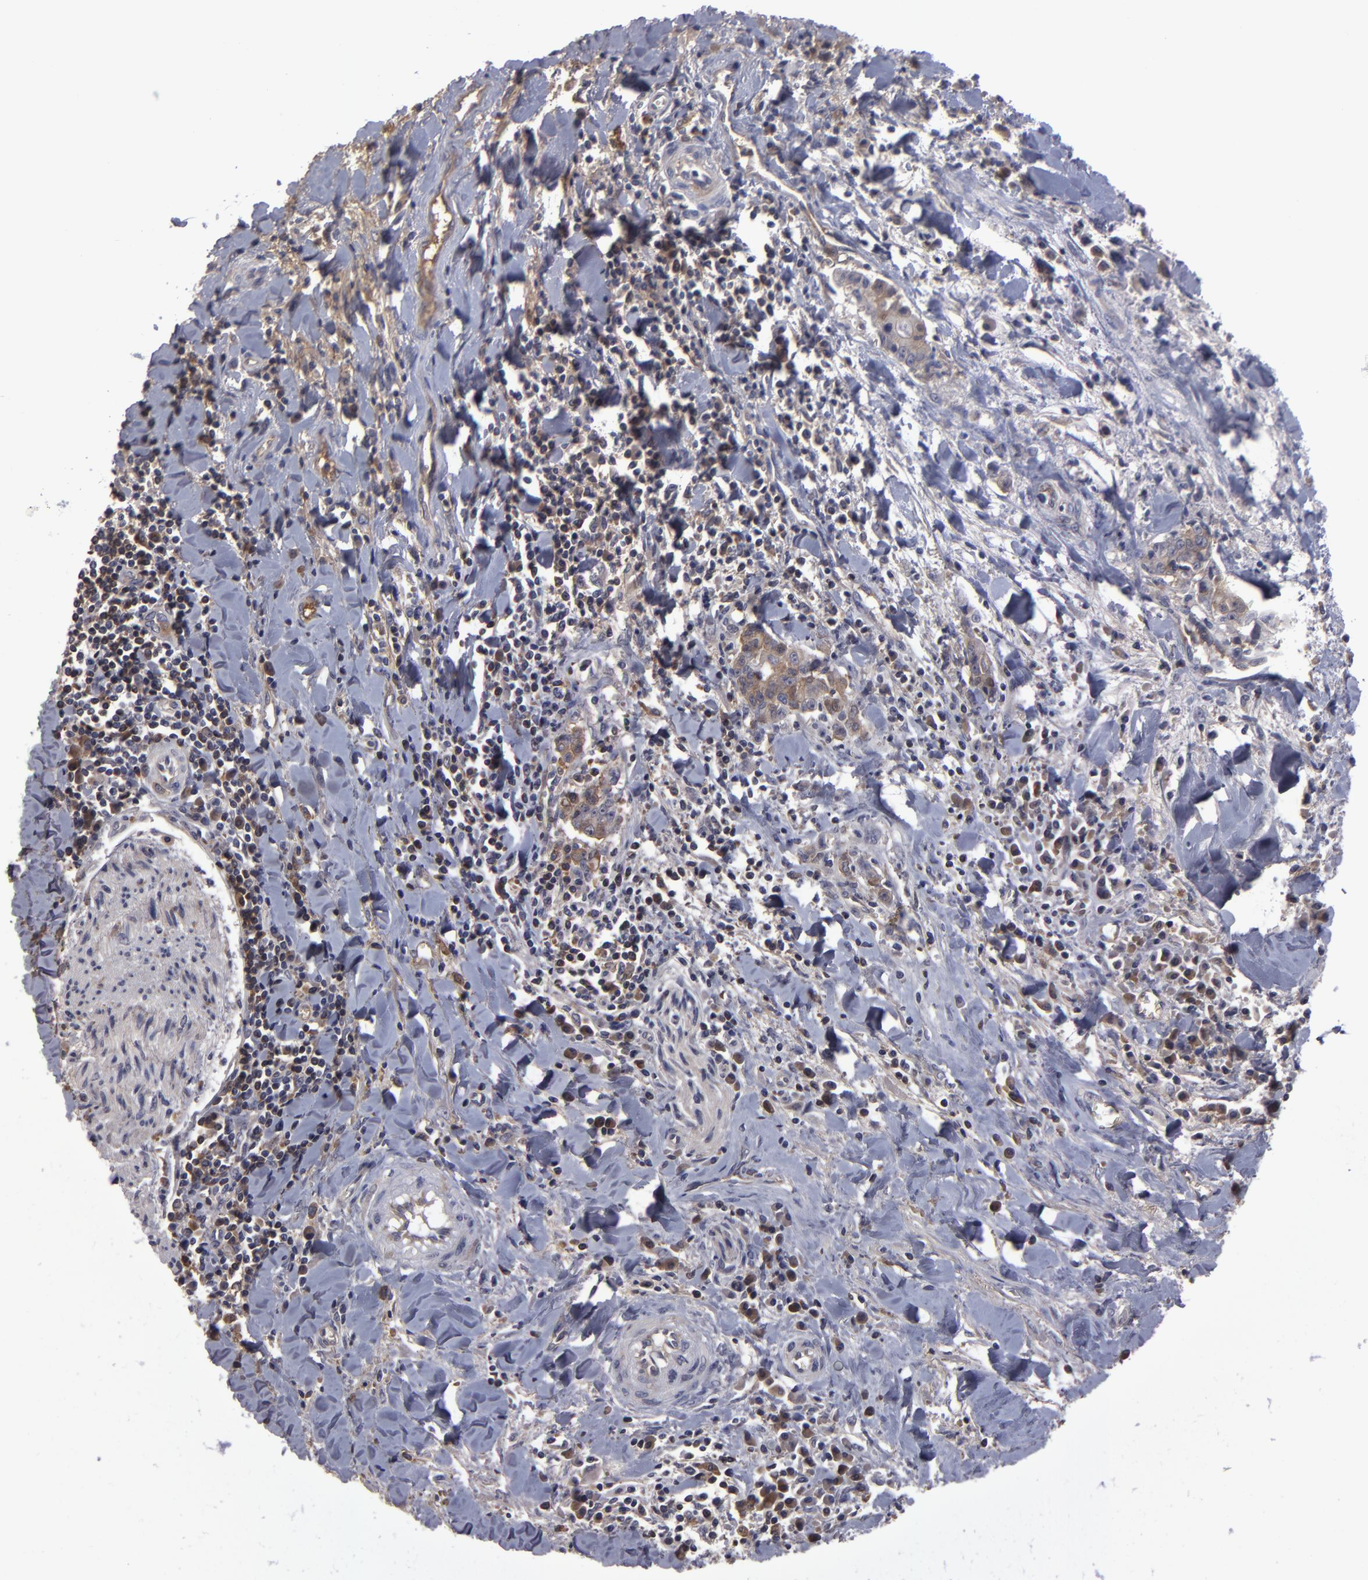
{"staining": {"intensity": "moderate", "quantity": "25%-75%", "location": "cytoplasmic/membranous"}, "tissue": "liver cancer", "cell_type": "Tumor cells", "image_type": "cancer", "snomed": [{"axis": "morphology", "description": "Cholangiocarcinoma"}, {"axis": "topography", "description": "Liver"}], "caption": "Immunohistochemistry (DAB (3,3'-diaminobenzidine)) staining of liver cancer (cholangiocarcinoma) displays moderate cytoplasmic/membranous protein expression in approximately 25%-75% of tumor cells. Immunohistochemistry stains the protein in brown and the nuclei are stained blue.", "gene": "ITIH4", "patient": {"sex": "male", "age": 57}}